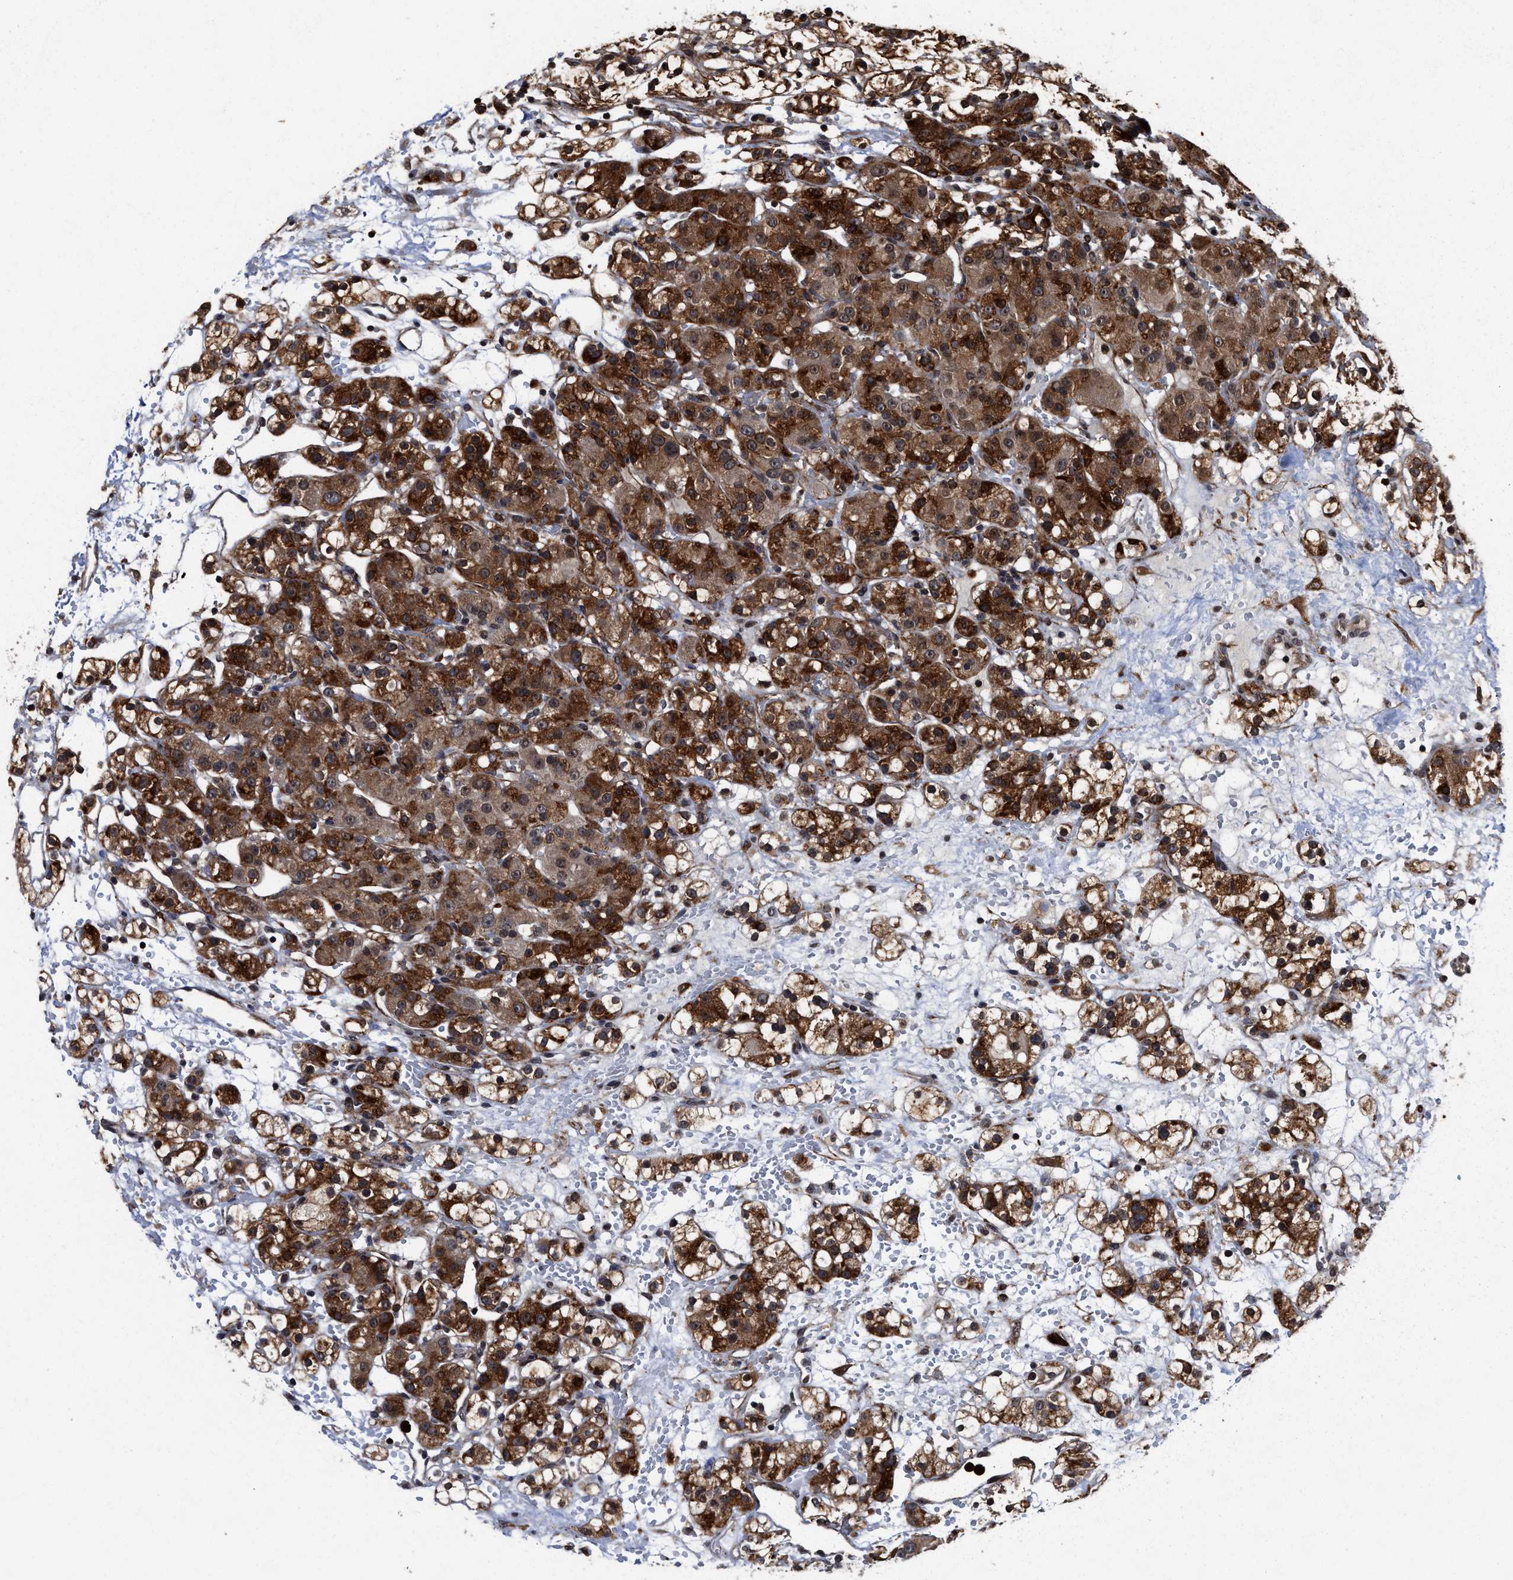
{"staining": {"intensity": "strong", "quantity": ">75%", "location": "cytoplasmic/membranous,nuclear"}, "tissue": "renal cancer", "cell_type": "Tumor cells", "image_type": "cancer", "snomed": [{"axis": "morphology", "description": "Adenocarcinoma, NOS"}, {"axis": "topography", "description": "Kidney"}], "caption": "Protein positivity by IHC reveals strong cytoplasmic/membranous and nuclear staining in about >75% of tumor cells in adenocarcinoma (renal).", "gene": "SEPTIN2", "patient": {"sex": "male", "age": 61}}